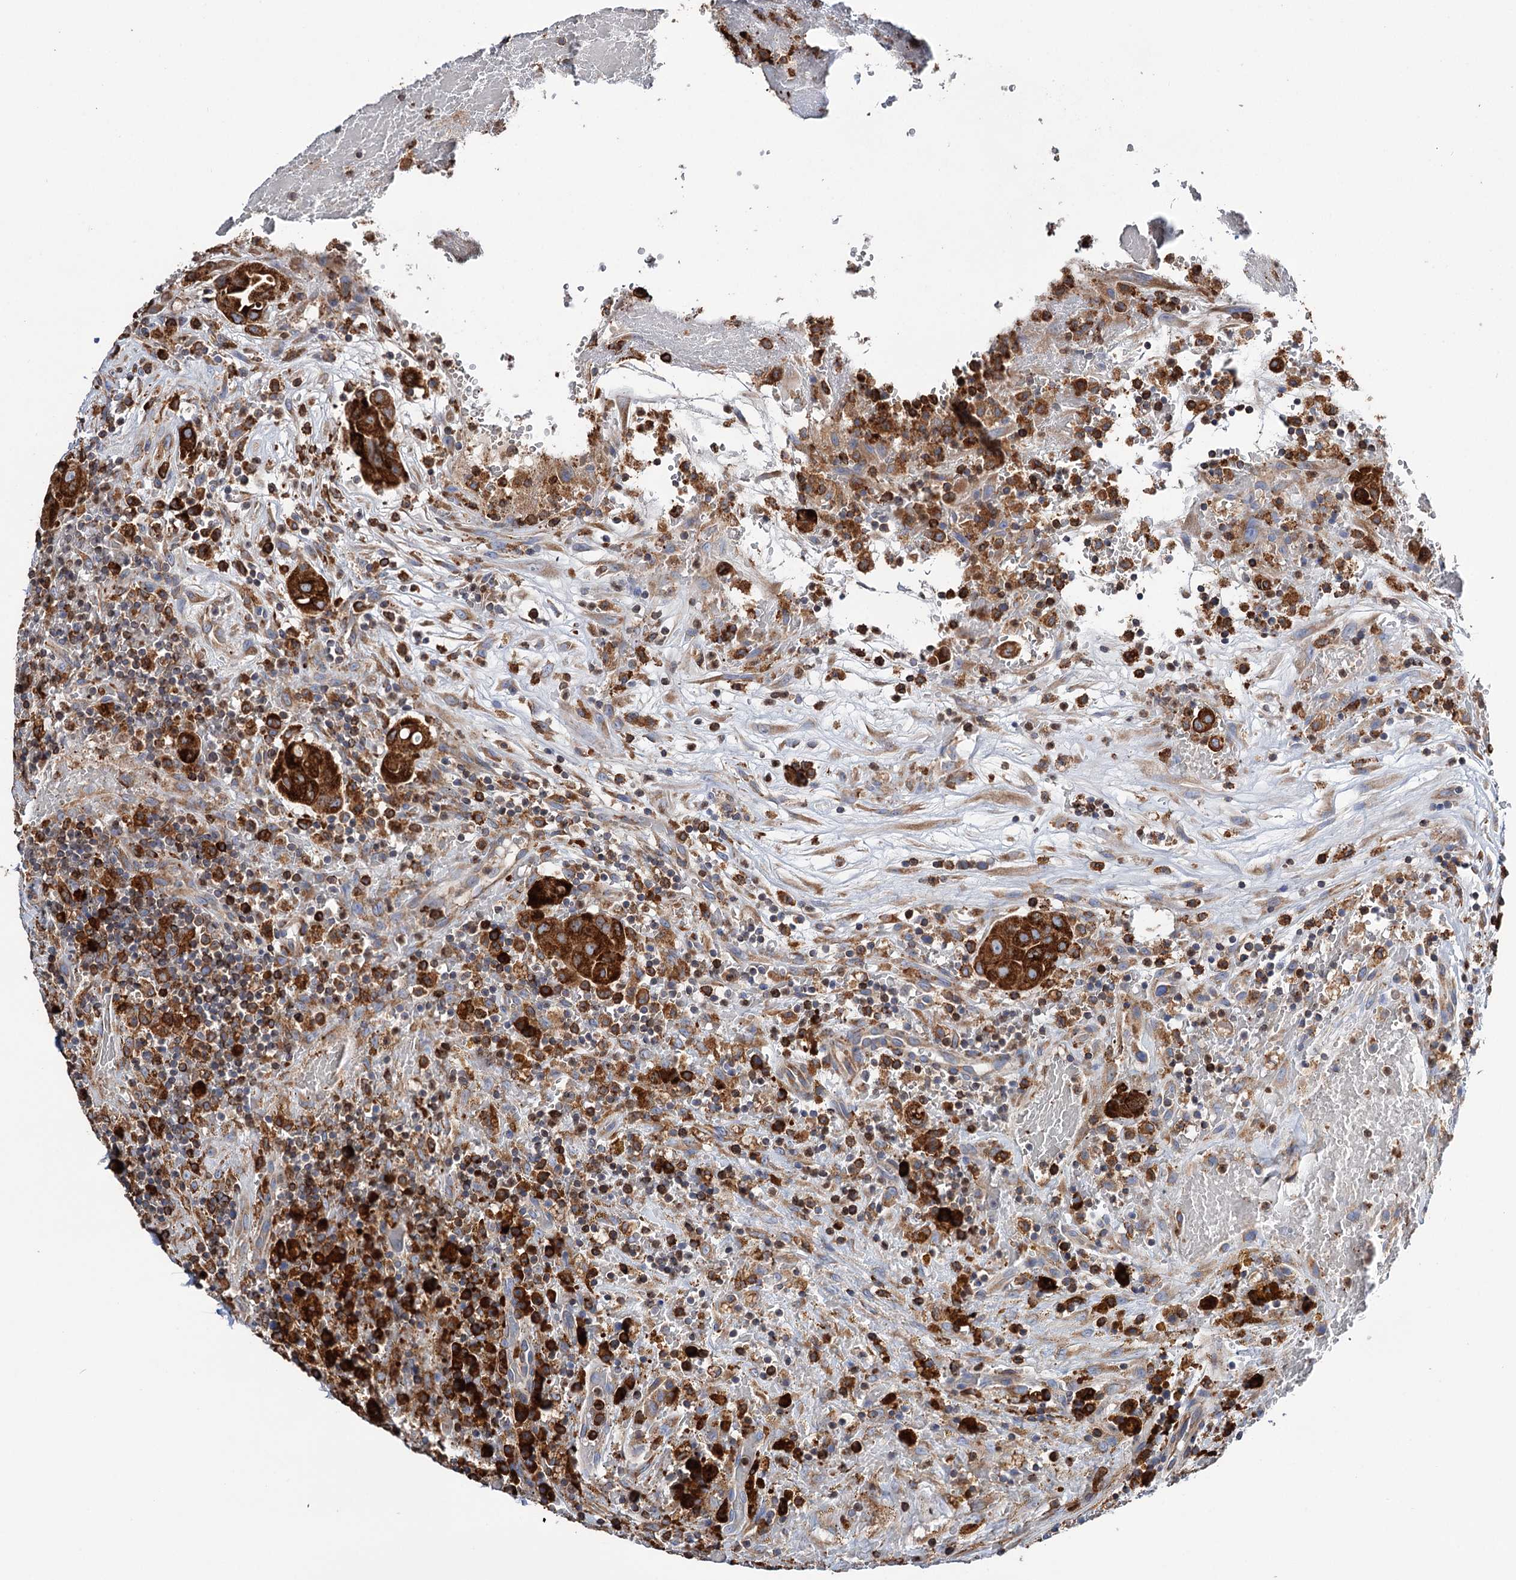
{"staining": {"intensity": "strong", "quantity": ">75%", "location": "cytoplasmic/membranous"}, "tissue": "thyroid cancer", "cell_type": "Tumor cells", "image_type": "cancer", "snomed": [{"axis": "morphology", "description": "Papillary adenocarcinoma, NOS"}, {"axis": "topography", "description": "Thyroid gland"}], "caption": "Immunohistochemistry (DAB) staining of human thyroid cancer (papillary adenocarcinoma) reveals strong cytoplasmic/membranous protein expression in about >75% of tumor cells. (DAB (3,3'-diaminobenzidine) = brown stain, brightfield microscopy at high magnification).", "gene": "ERP29", "patient": {"sex": "male", "age": 77}}